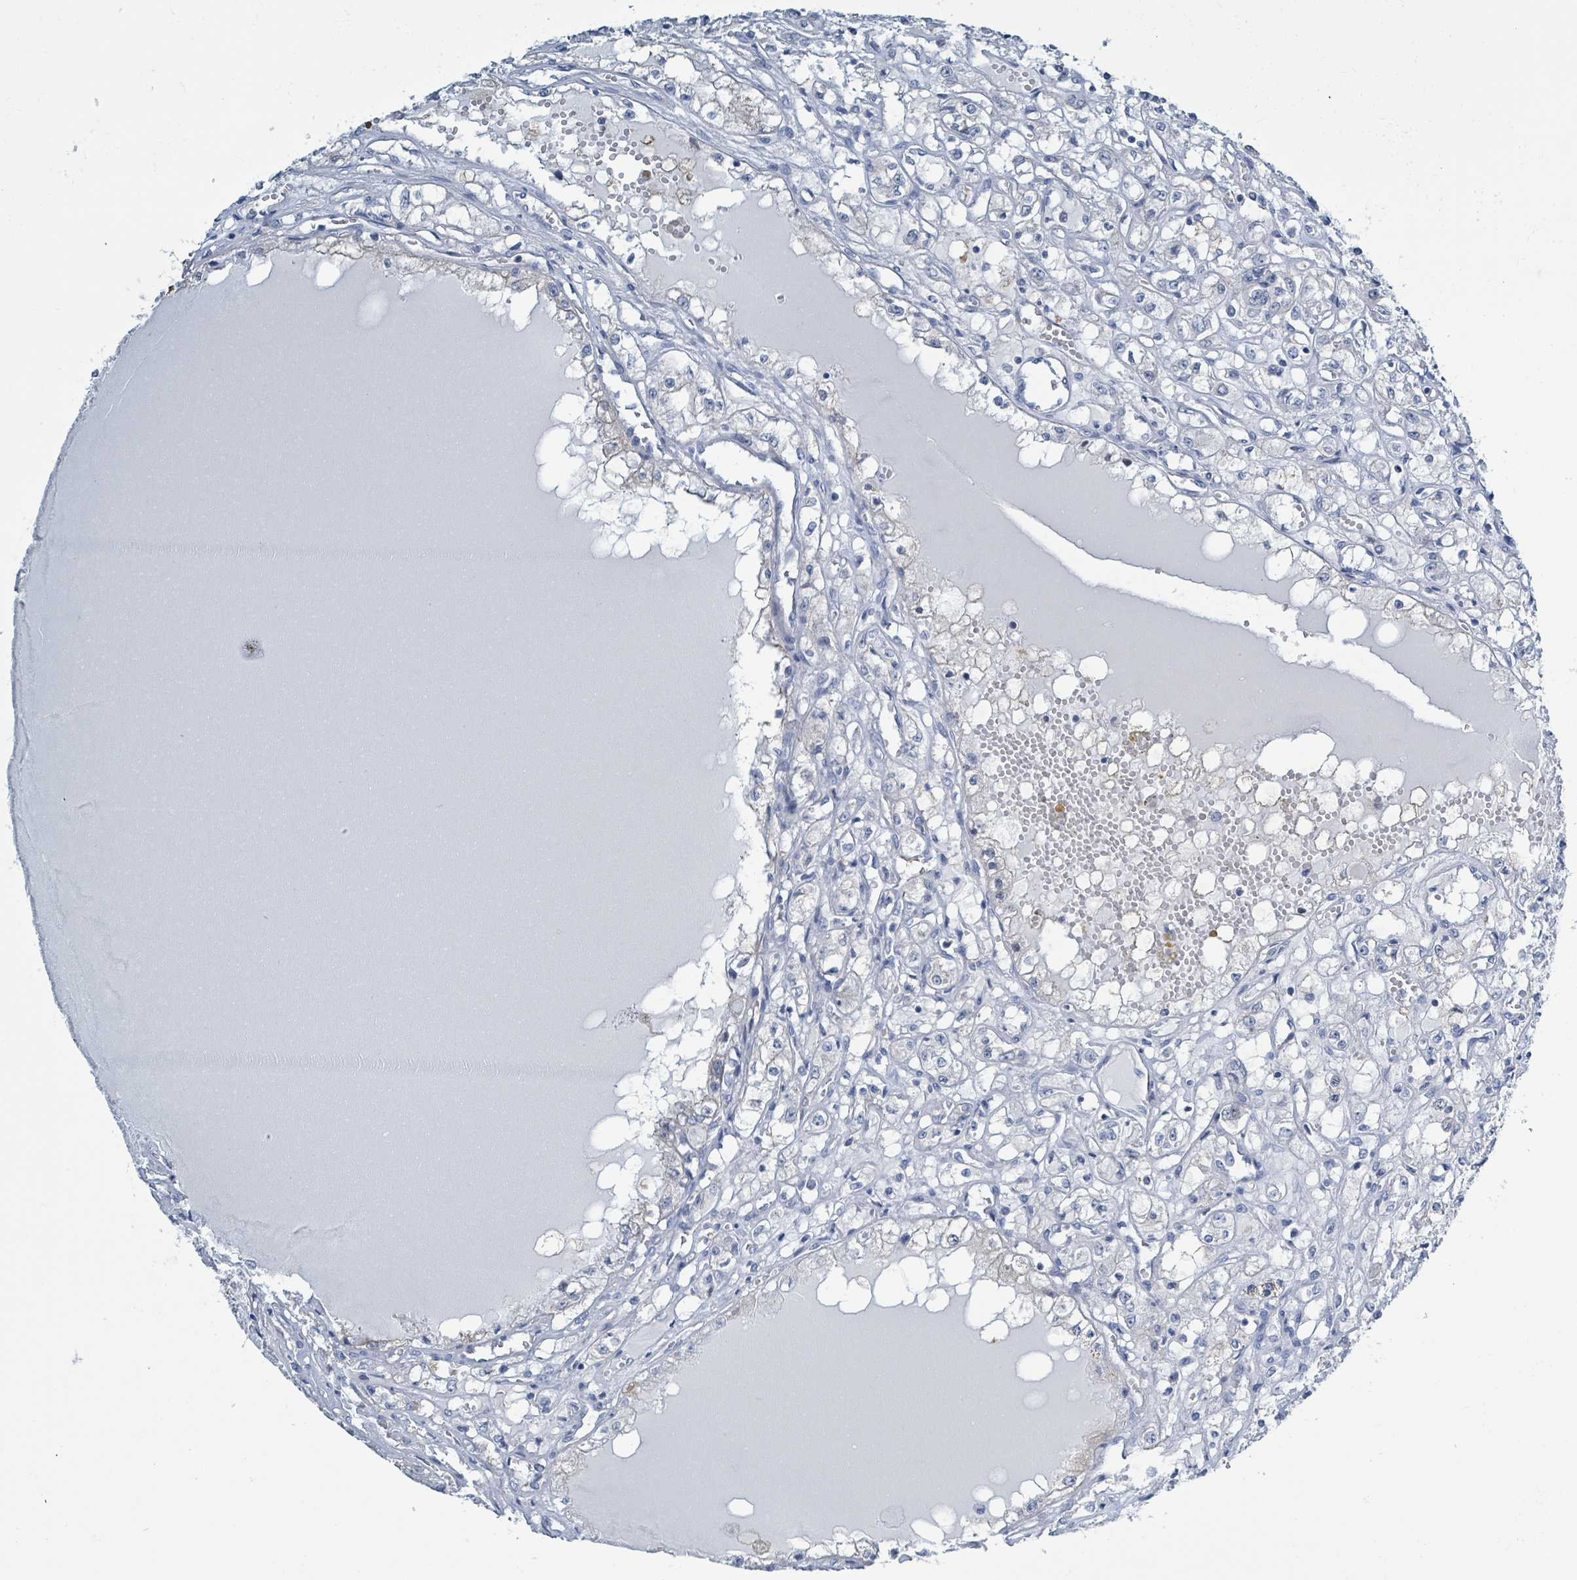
{"staining": {"intensity": "negative", "quantity": "none", "location": "none"}, "tissue": "renal cancer", "cell_type": "Tumor cells", "image_type": "cancer", "snomed": [{"axis": "morphology", "description": "Adenocarcinoma, NOS"}, {"axis": "topography", "description": "Kidney"}], "caption": "Tumor cells show no significant staining in renal cancer (adenocarcinoma).", "gene": "DGKZ", "patient": {"sex": "male", "age": 56}}